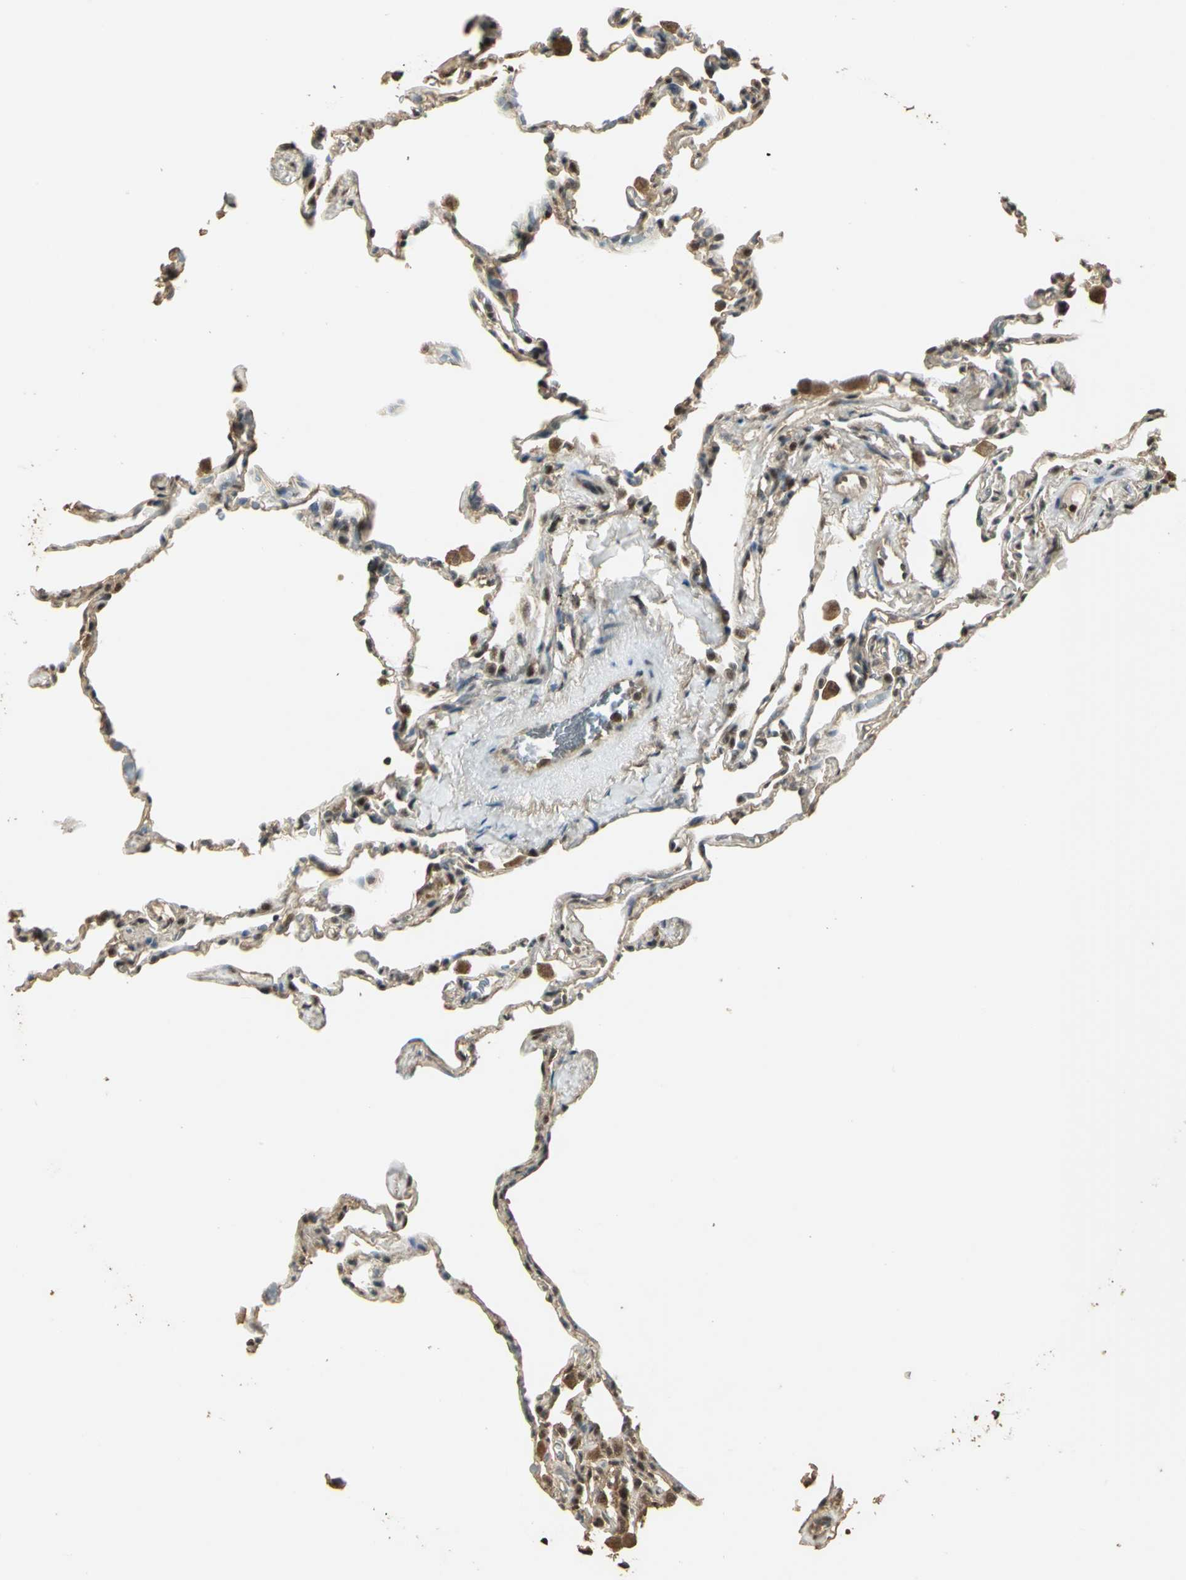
{"staining": {"intensity": "moderate", "quantity": "25%-75%", "location": "cytoplasmic/membranous"}, "tissue": "lung", "cell_type": "Alveolar cells", "image_type": "normal", "snomed": [{"axis": "morphology", "description": "Normal tissue, NOS"}, {"axis": "topography", "description": "Lung"}], "caption": "Immunohistochemical staining of normal human lung exhibits moderate cytoplasmic/membranous protein staining in about 25%-75% of alveolar cells.", "gene": "UCHL5", "patient": {"sex": "male", "age": 59}}